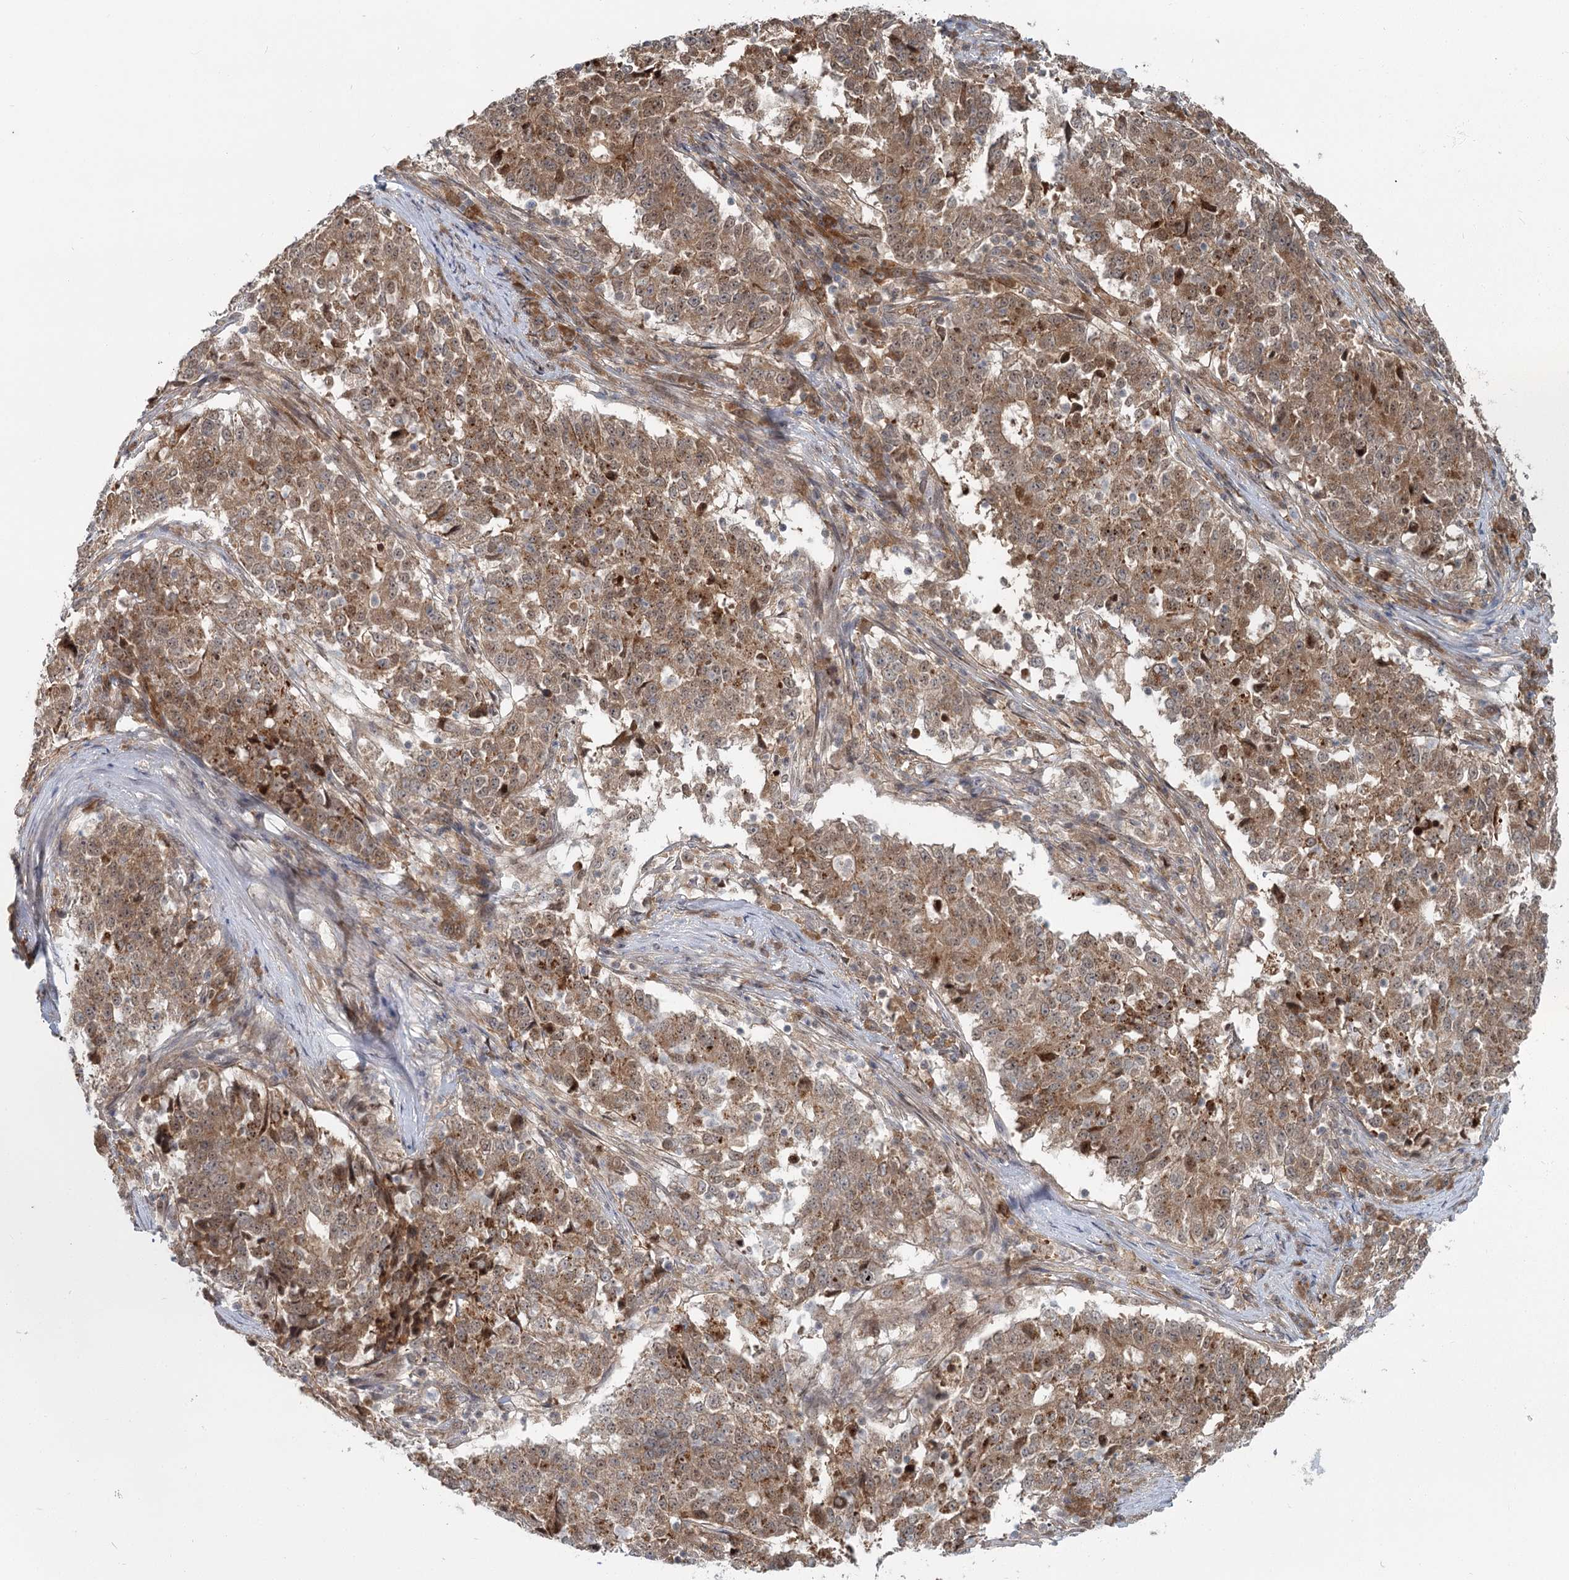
{"staining": {"intensity": "moderate", "quantity": ">75%", "location": "cytoplasmic/membranous"}, "tissue": "stomach cancer", "cell_type": "Tumor cells", "image_type": "cancer", "snomed": [{"axis": "morphology", "description": "Adenocarcinoma, NOS"}, {"axis": "topography", "description": "Stomach"}], "caption": "Immunohistochemical staining of stomach cancer (adenocarcinoma) shows moderate cytoplasmic/membranous protein expression in approximately >75% of tumor cells. Nuclei are stained in blue.", "gene": "THNSL1", "patient": {"sex": "male", "age": 59}}